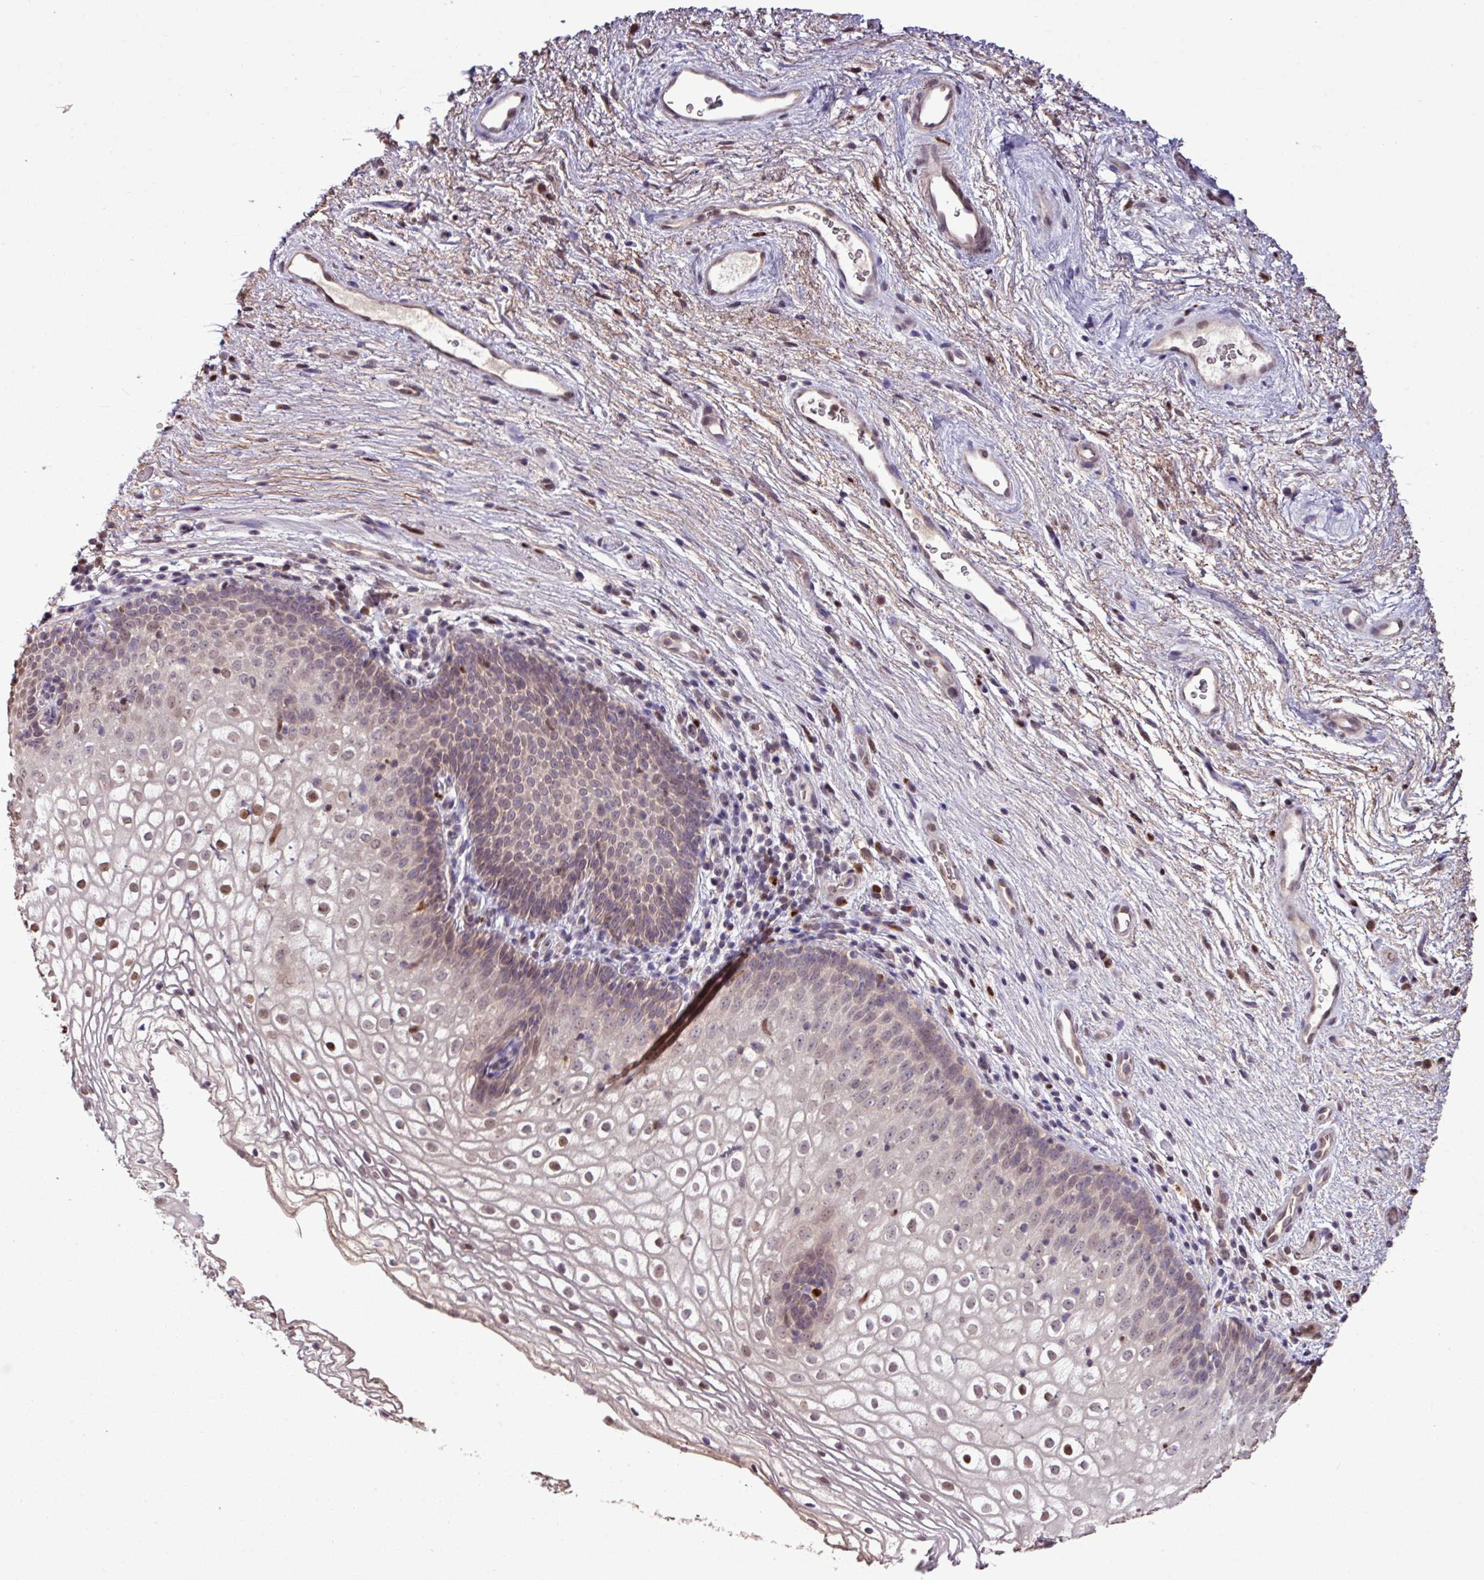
{"staining": {"intensity": "moderate", "quantity": "25%-75%", "location": "nuclear"}, "tissue": "vagina", "cell_type": "Squamous epithelial cells", "image_type": "normal", "snomed": [{"axis": "morphology", "description": "Normal tissue, NOS"}, {"axis": "topography", "description": "Vagina"}], "caption": "Protein staining of benign vagina shows moderate nuclear staining in approximately 25%-75% of squamous epithelial cells.", "gene": "SKIC2", "patient": {"sex": "female", "age": 47}}